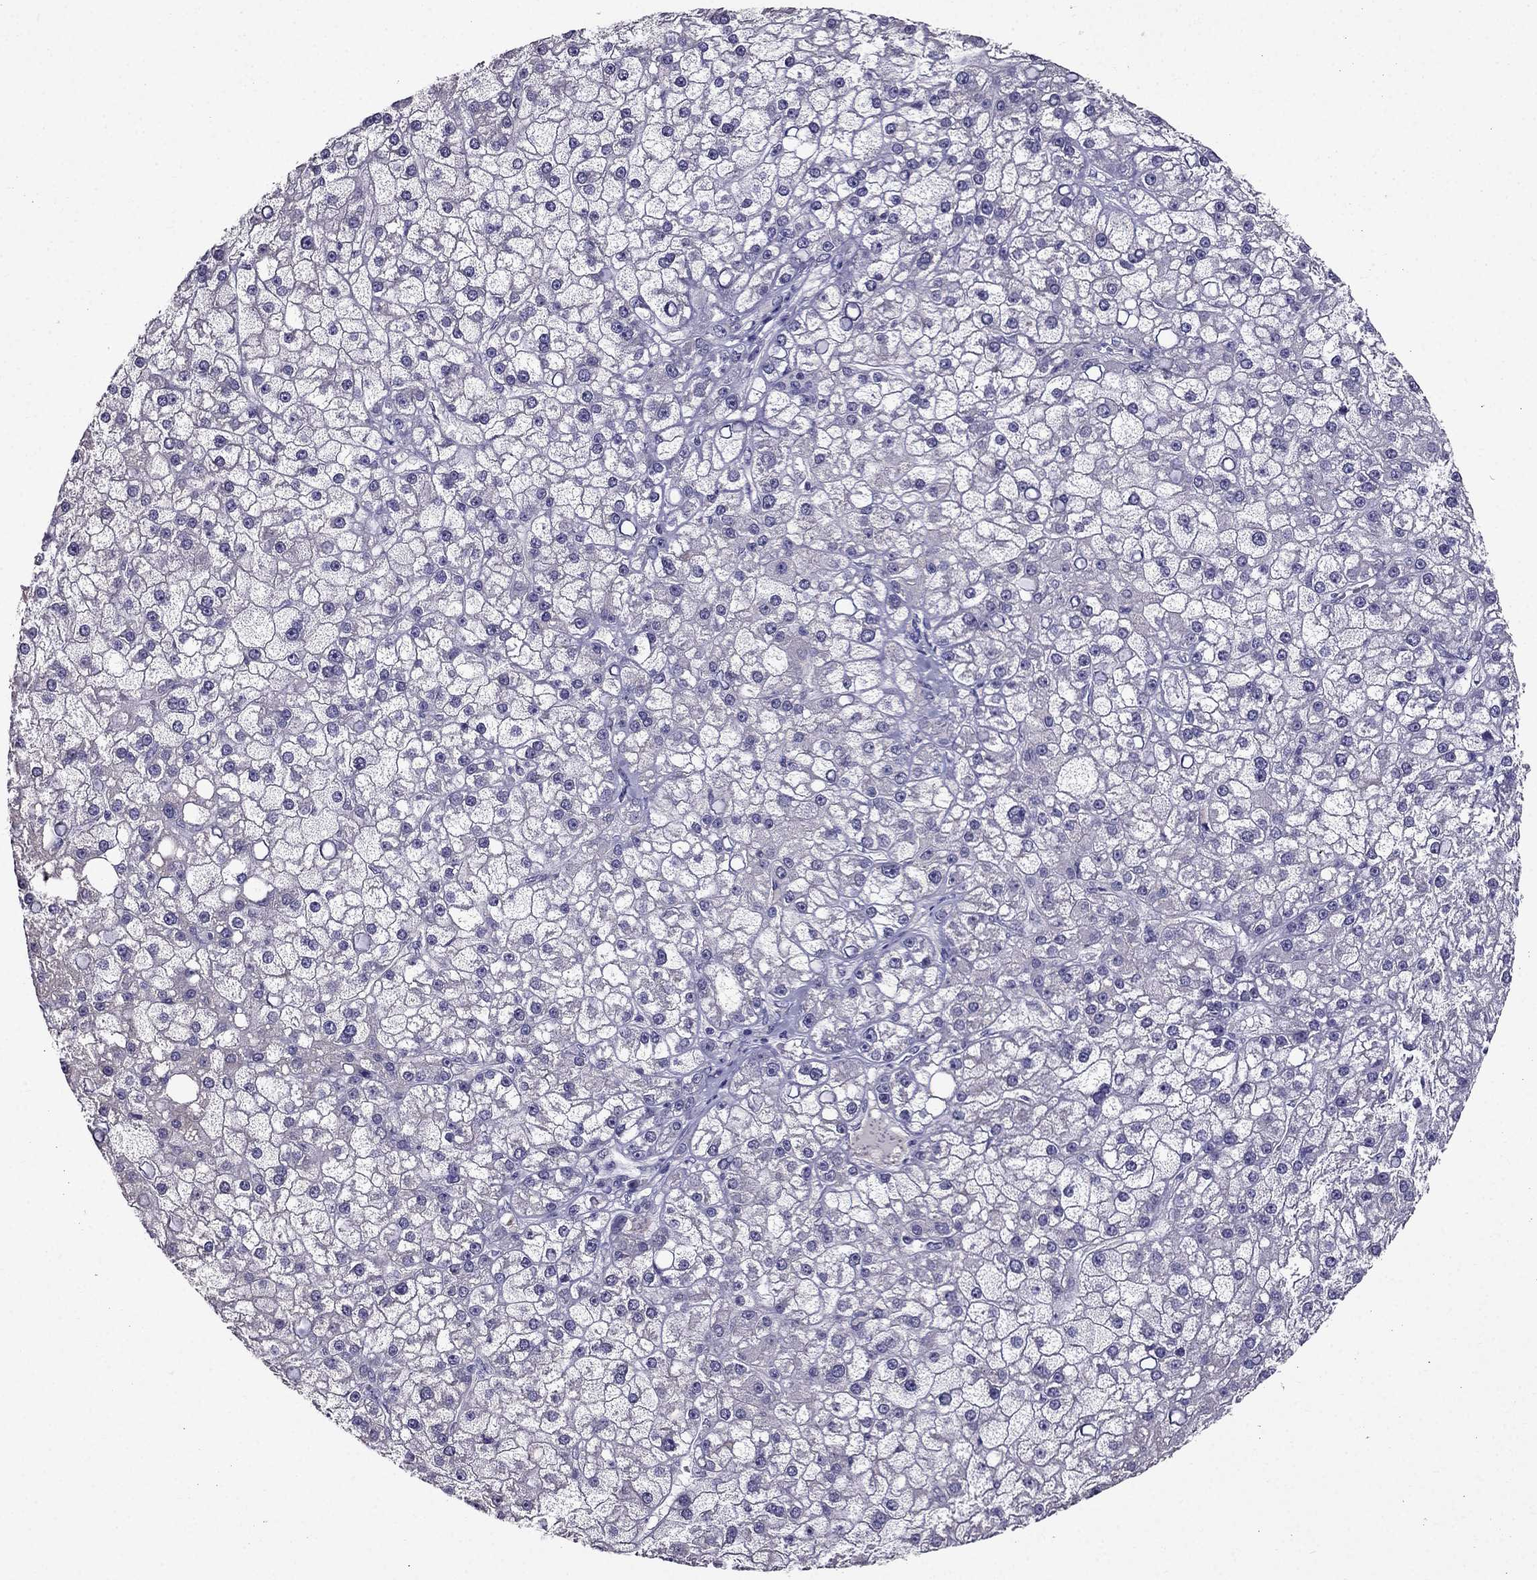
{"staining": {"intensity": "negative", "quantity": "none", "location": "none"}, "tissue": "liver cancer", "cell_type": "Tumor cells", "image_type": "cancer", "snomed": [{"axis": "morphology", "description": "Carcinoma, Hepatocellular, NOS"}, {"axis": "topography", "description": "Liver"}], "caption": "This is an IHC micrograph of liver hepatocellular carcinoma. There is no positivity in tumor cells.", "gene": "DUSP15", "patient": {"sex": "male", "age": 67}}